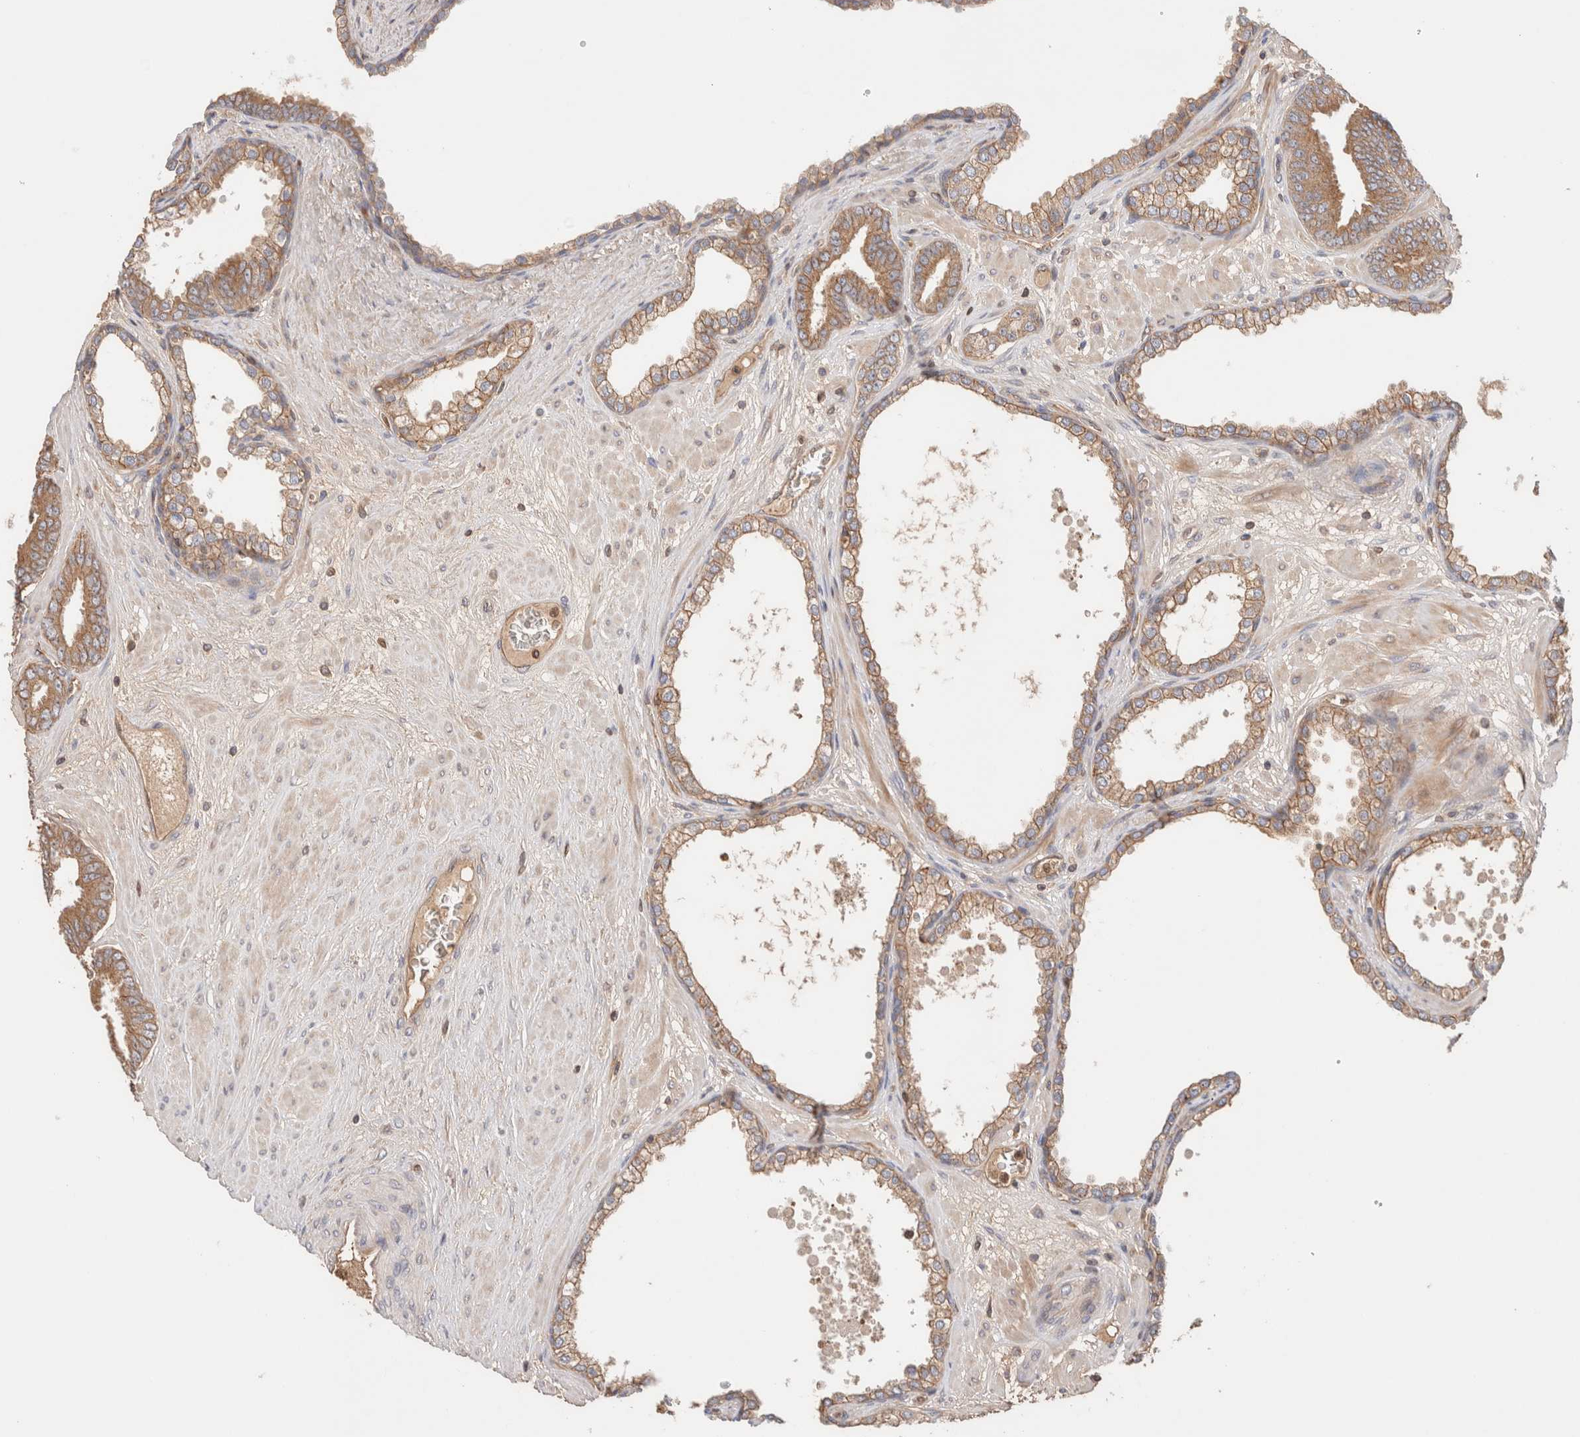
{"staining": {"intensity": "moderate", "quantity": ">75%", "location": "cytoplasmic/membranous"}, "tissue": "prostate cancer", "cell_type": "Tumor cells", "image_type": "cancer", "snomed": [{"axis": "morphology", "description": "Adenocarcinoma, Low grade"}, {"axis": "topography", "description": "Prostate"}], "caption": "Immunohistochemical staining of adenocarcinoma (low-grade) (prostate) demonstrates medium levels of moderate cytoplasmic/membranous protein staining in approximately >75% of tumor cells. Nuclei are stained in blue.", "gene": "SIKE1", "patient": {"sex": "male", "age": 62}}